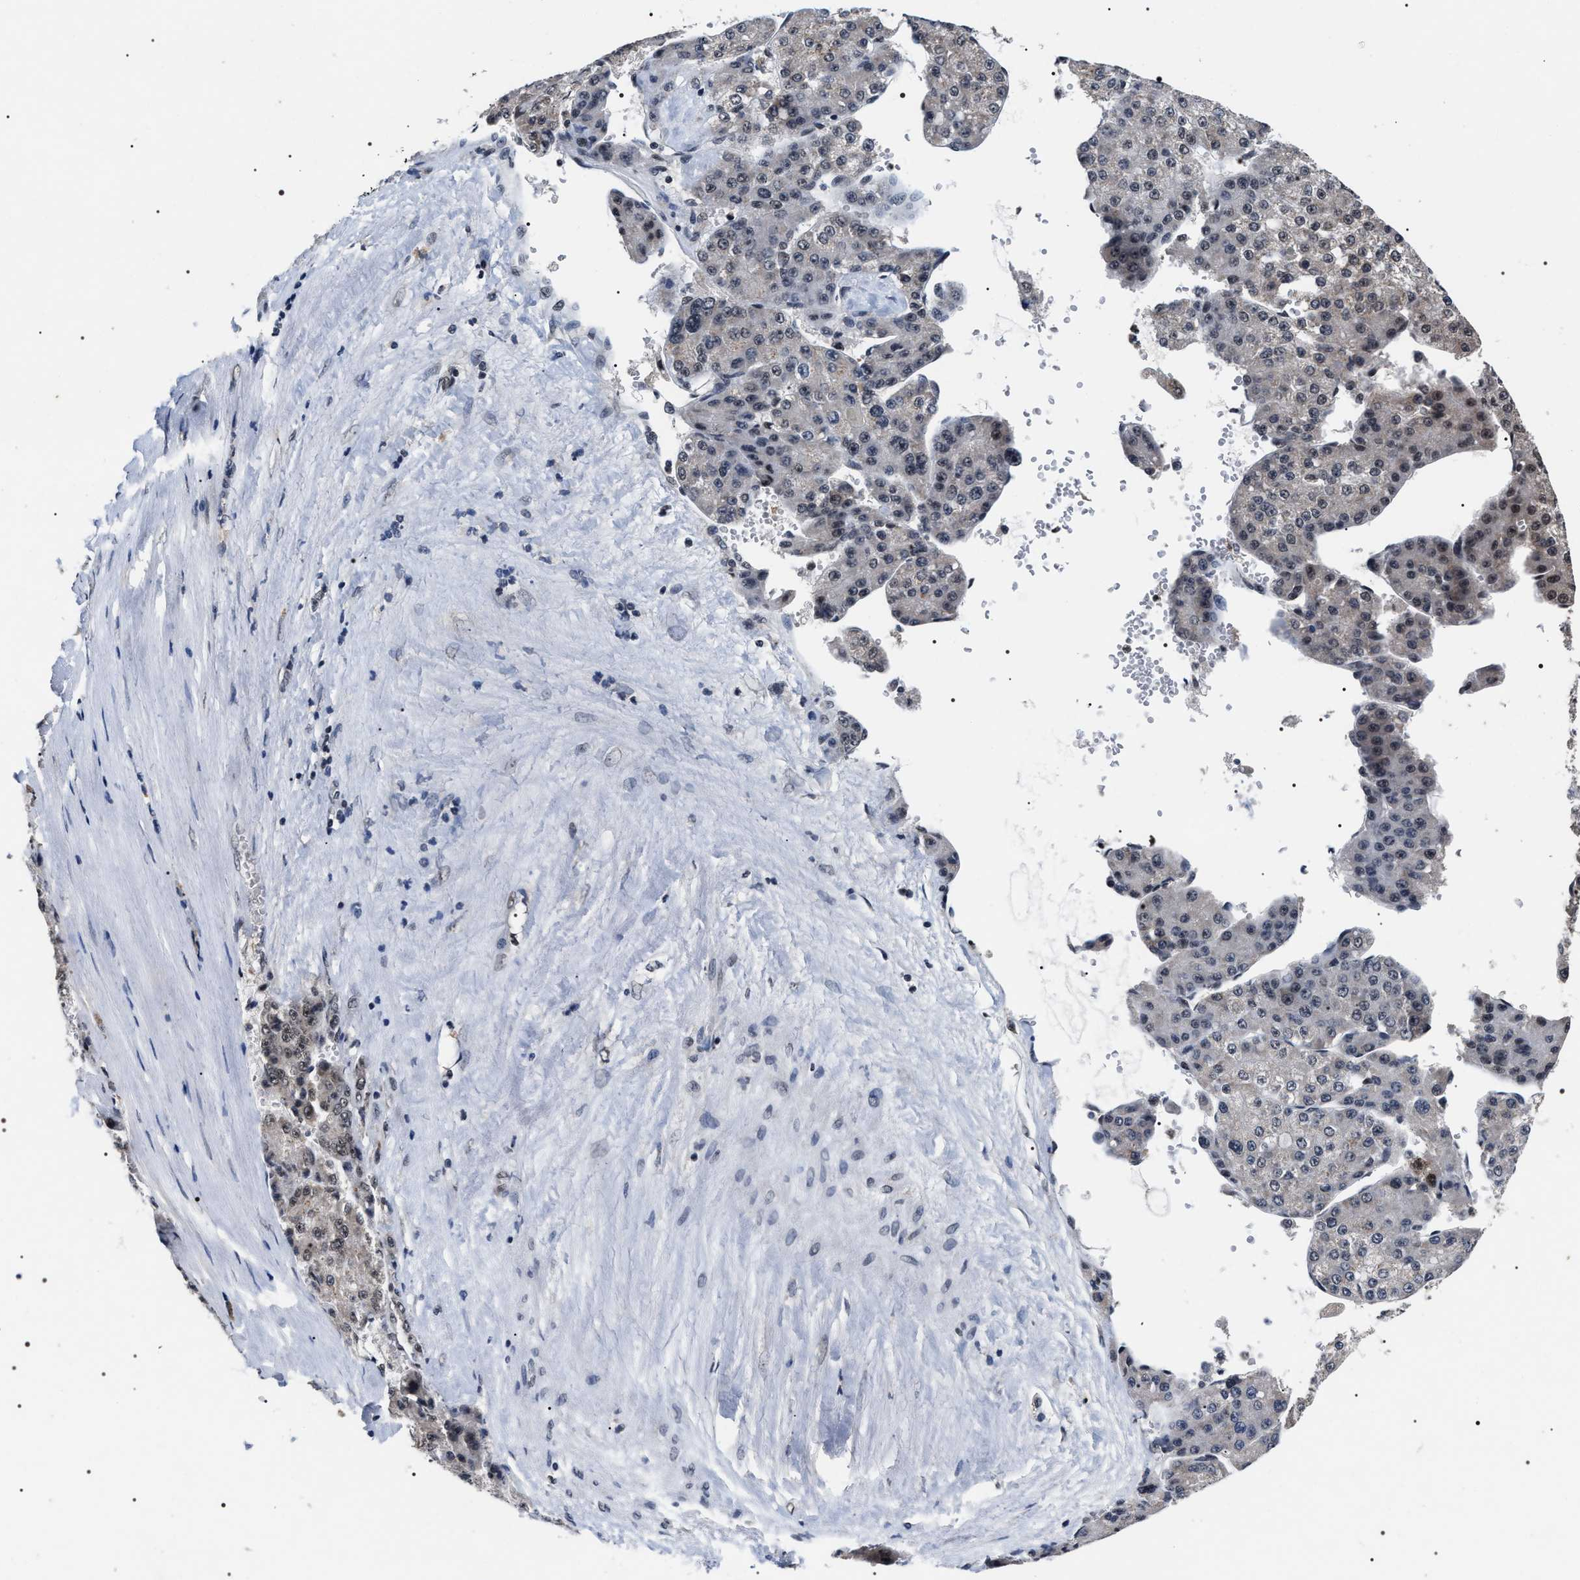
{"staining": {"intensity": "moderate", "quantity": "25%-75%", "location": "nuclear"}, "tissue": "liver cancer", "cell_type": "Tumor cells", "image_type": "cancer", "snomed": [{"axis": "morphology", "description": "Carcinoma, Hepatocellular, NOS"}, {"axis": "topography", "description": "Liver"}], "caption": "IHC histopathology image of human liver cancer (hepatocellular carcinoma) stained for a protein (brown), which shows medium levels of moderate nuclear positivity in approximately 25%-75% of tumor cells.", "gene": "RRP1B", "patient": {"sex": "female", "age": 73}}